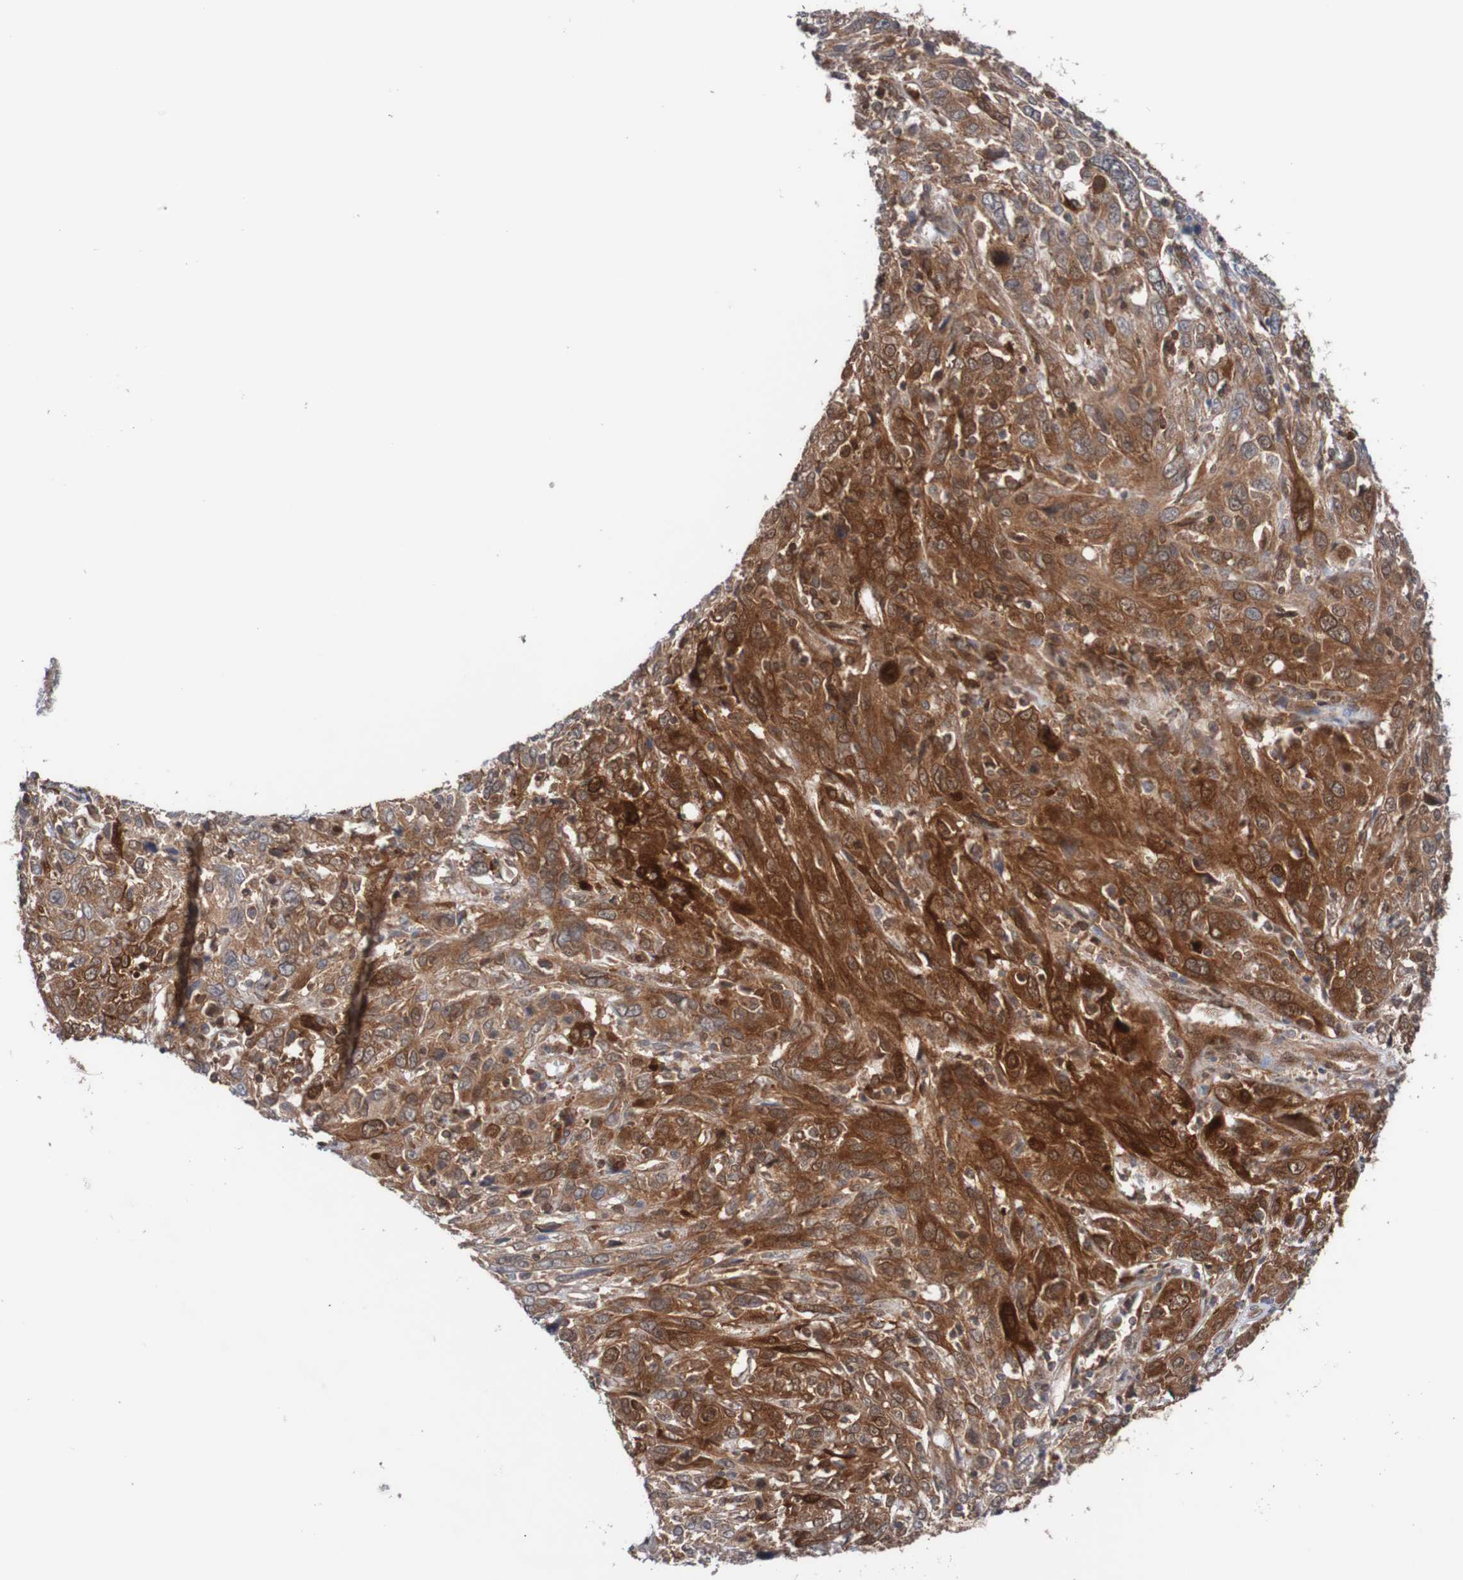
{"staining": {"intensity": "moderate", "quantity": ">75%", "location": "cytoplasmic/membranous"}, "tissue": "cervical cancer", "cell_type": "Tumor cells", "image_type": "cancer", "snomed": [{"axis": "morphology", "description": "Squamous cell carcinoma, NOS"}, {"axis": "topography", "description": "Cervix"}], "caption": "Moderate cytoplasmic/membranous expression is seen in about >75% of tumor cells in cervical cancer.", "gene": "RIGI", "patient": {"sex": "female", "age": 46}}